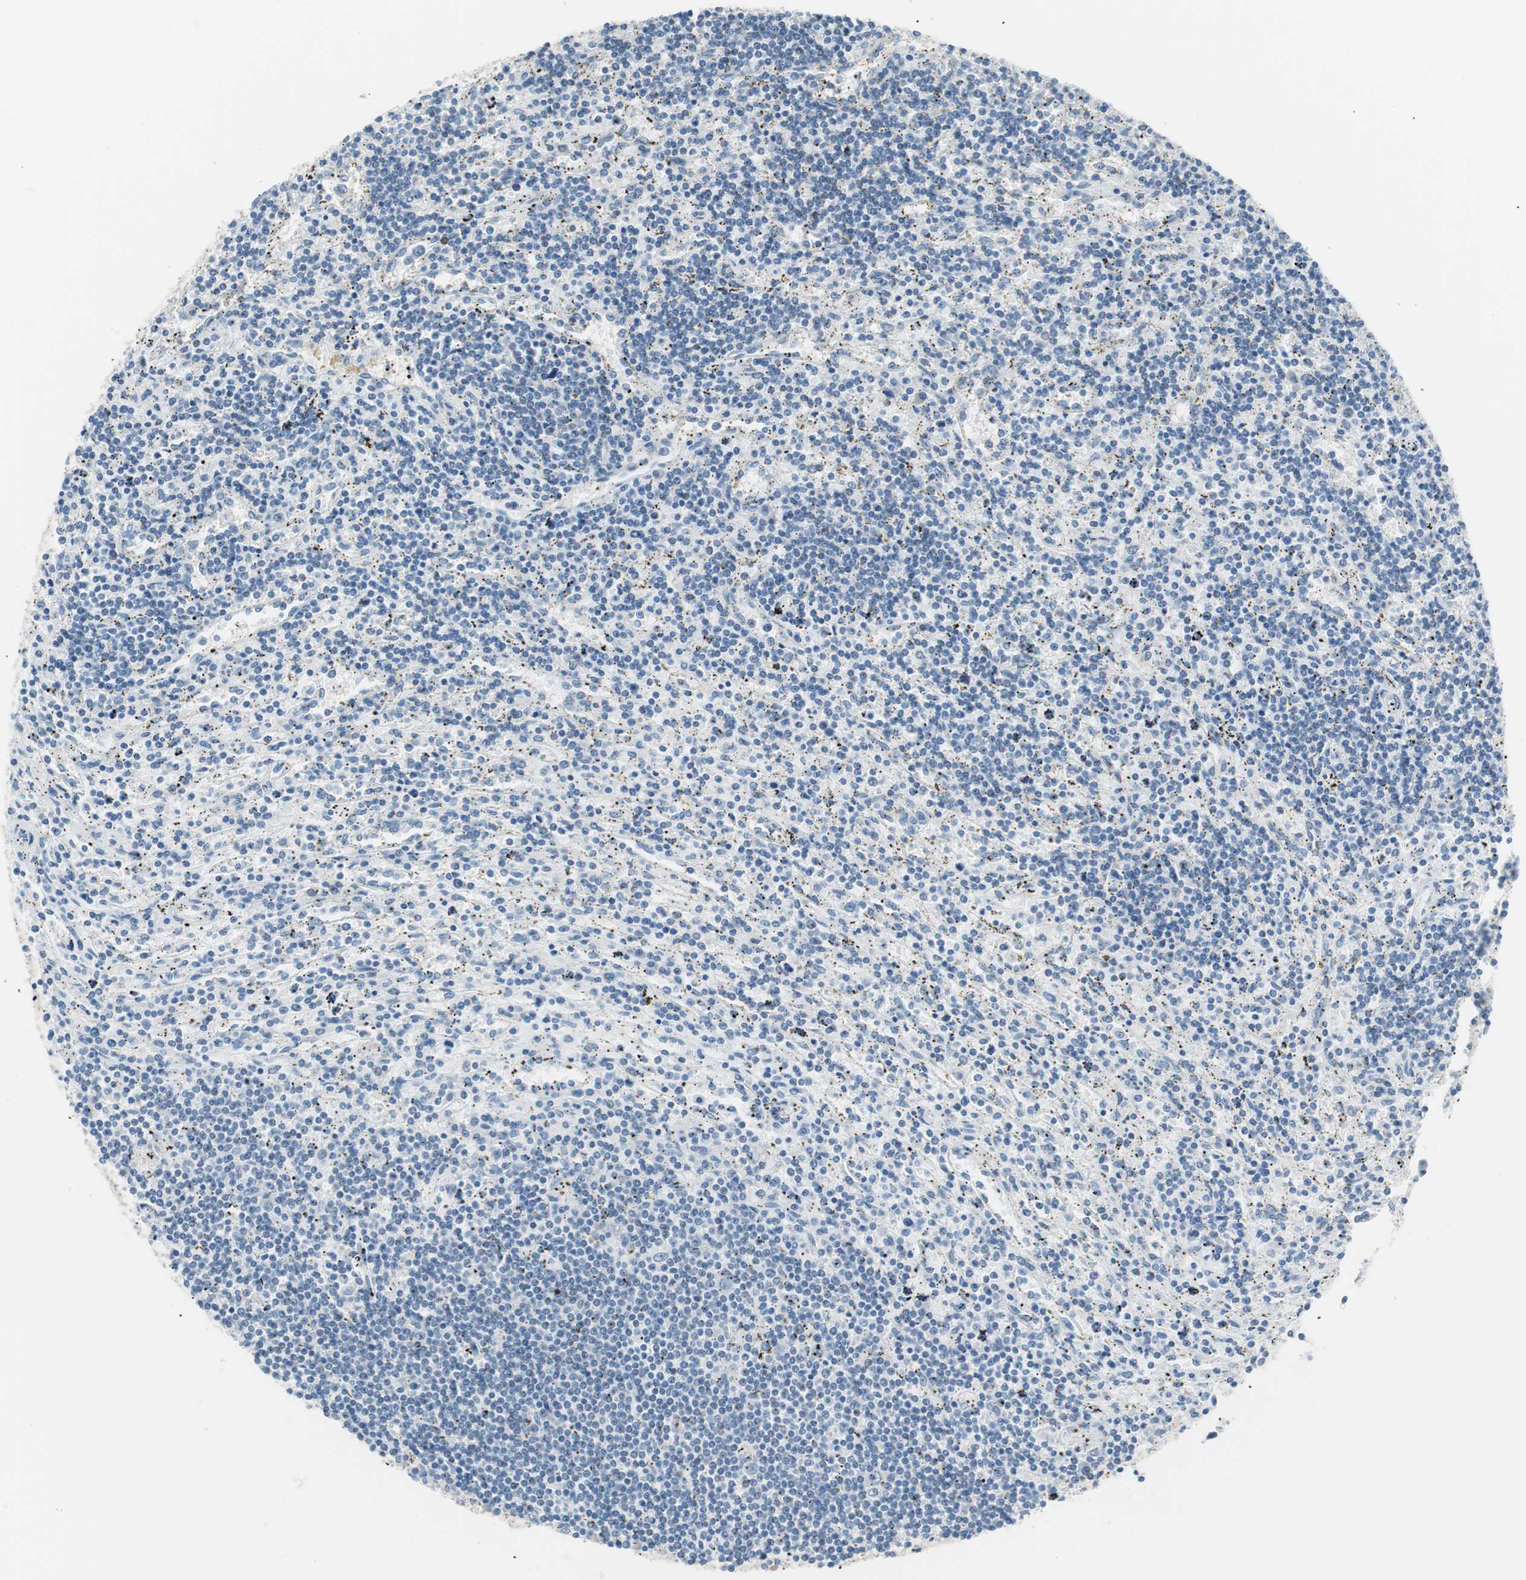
{"staining": {"intensity": "negative", "quantity": "none", "location": "none"}, "tissue": "lymphoma", "cell_type": "Tumor cells", "image_type": "cancer", "snomed": [{"axis": "morphology", "description": "Malignant lymphoma, non-Hodgkin's type, Low grade"}, {"axis": "topography", "description": "Spleen"}], "caption": "Tumor cells show no significant positivity in lymphoma.", "gene": "VIL1", "patient": {"sex": "male", "age": 76}}